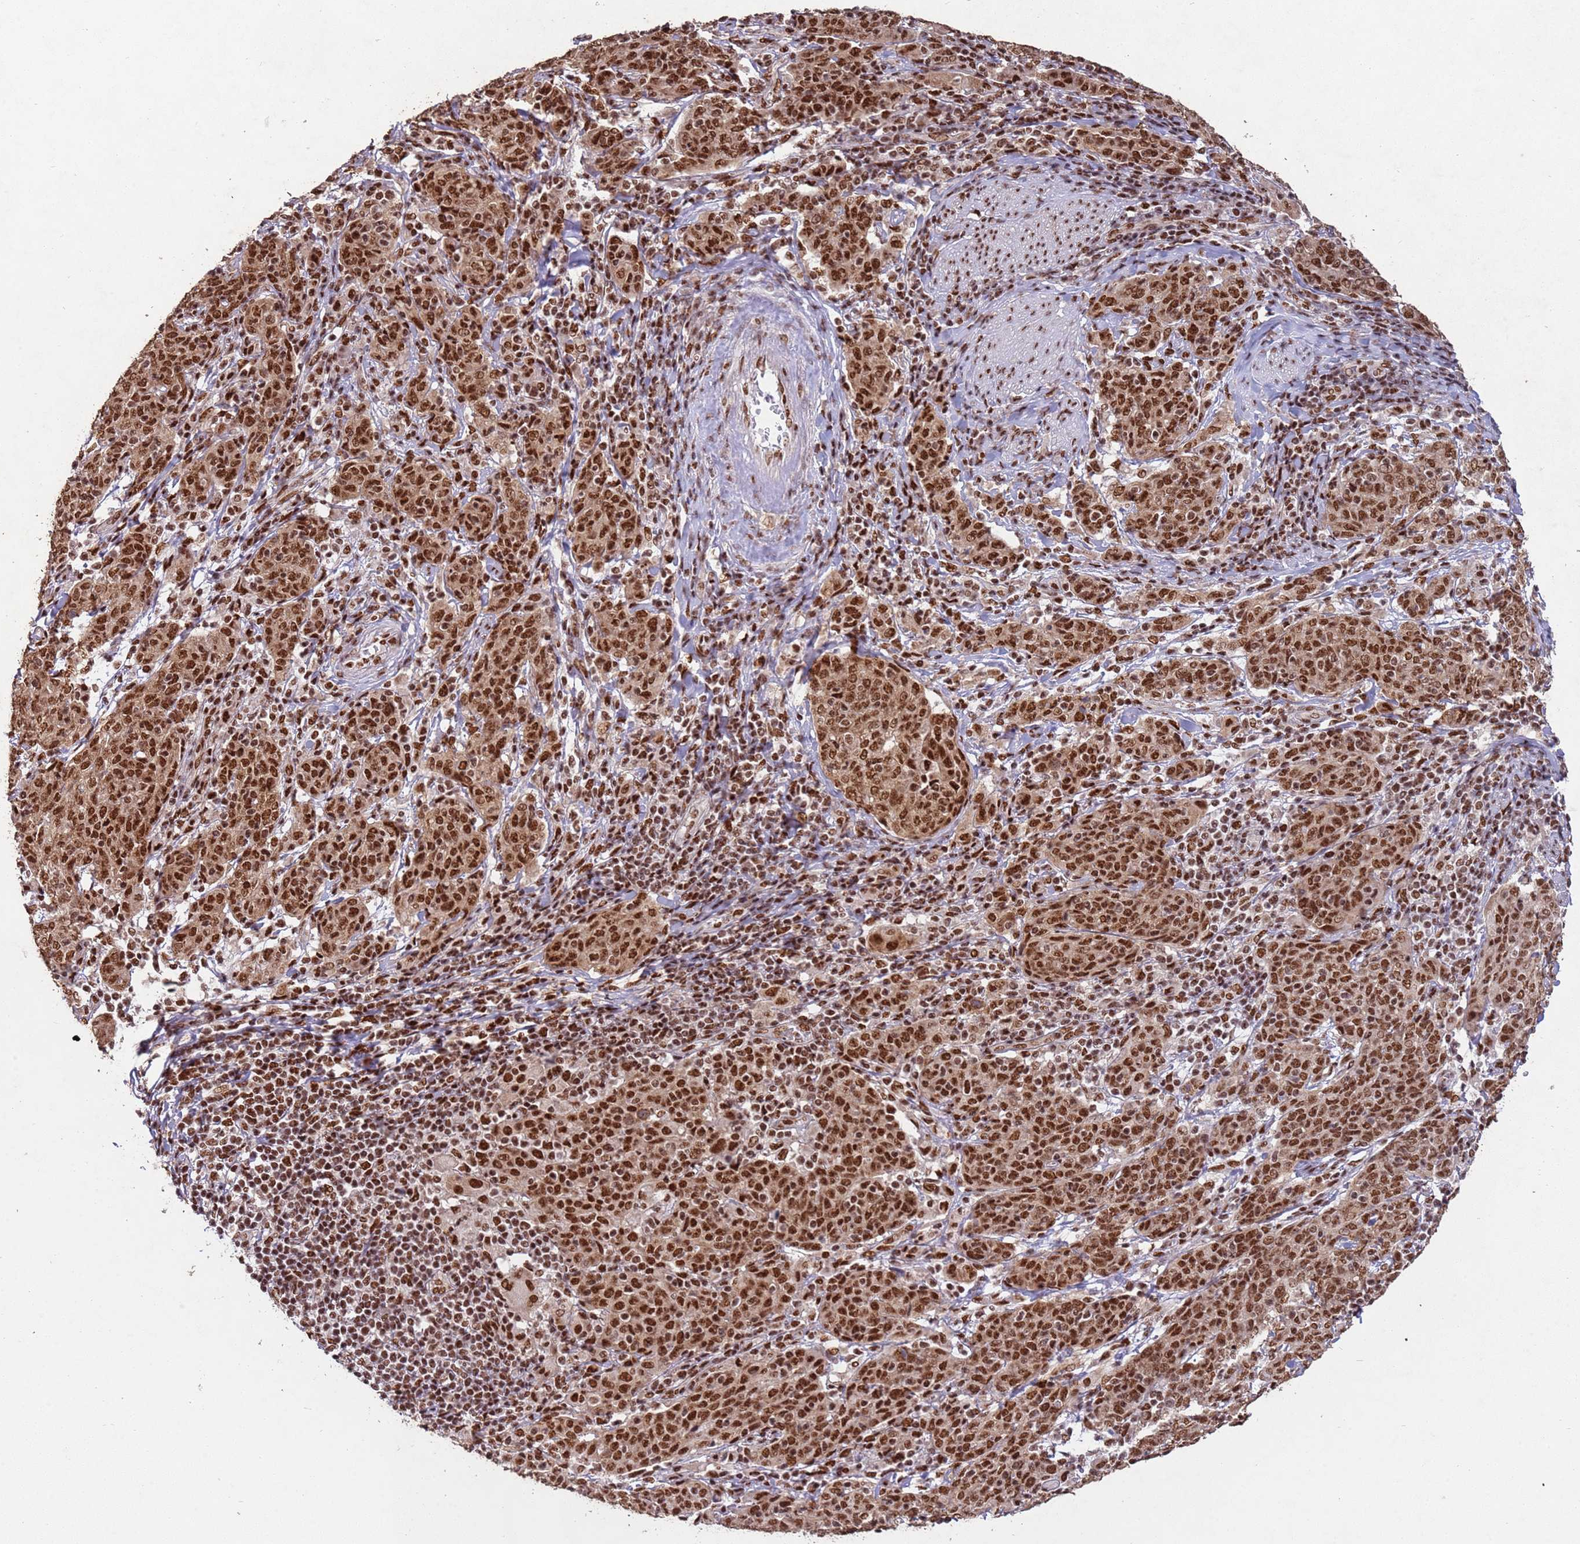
{"staining": {"intensity": "strong", "quantity": ">75%", "location": "nuclear"}, "tissue": "cervical cancer", "cell_type": "Tumor cells", "image_type": "cancer", "snomed": [{"axis": "morphology", "description": "Squamous cell carcinoma, NOS"}, {"axis": "topography", "description": "Cervix"}], "caption": "Approximately >75% of tumor cells in human cervical cancer reveal strong nuclear protein expression as visualized by brown immunohistochemical staining.", "gene": "ESF1", "patient": {"sex": "female", "age": 67}}